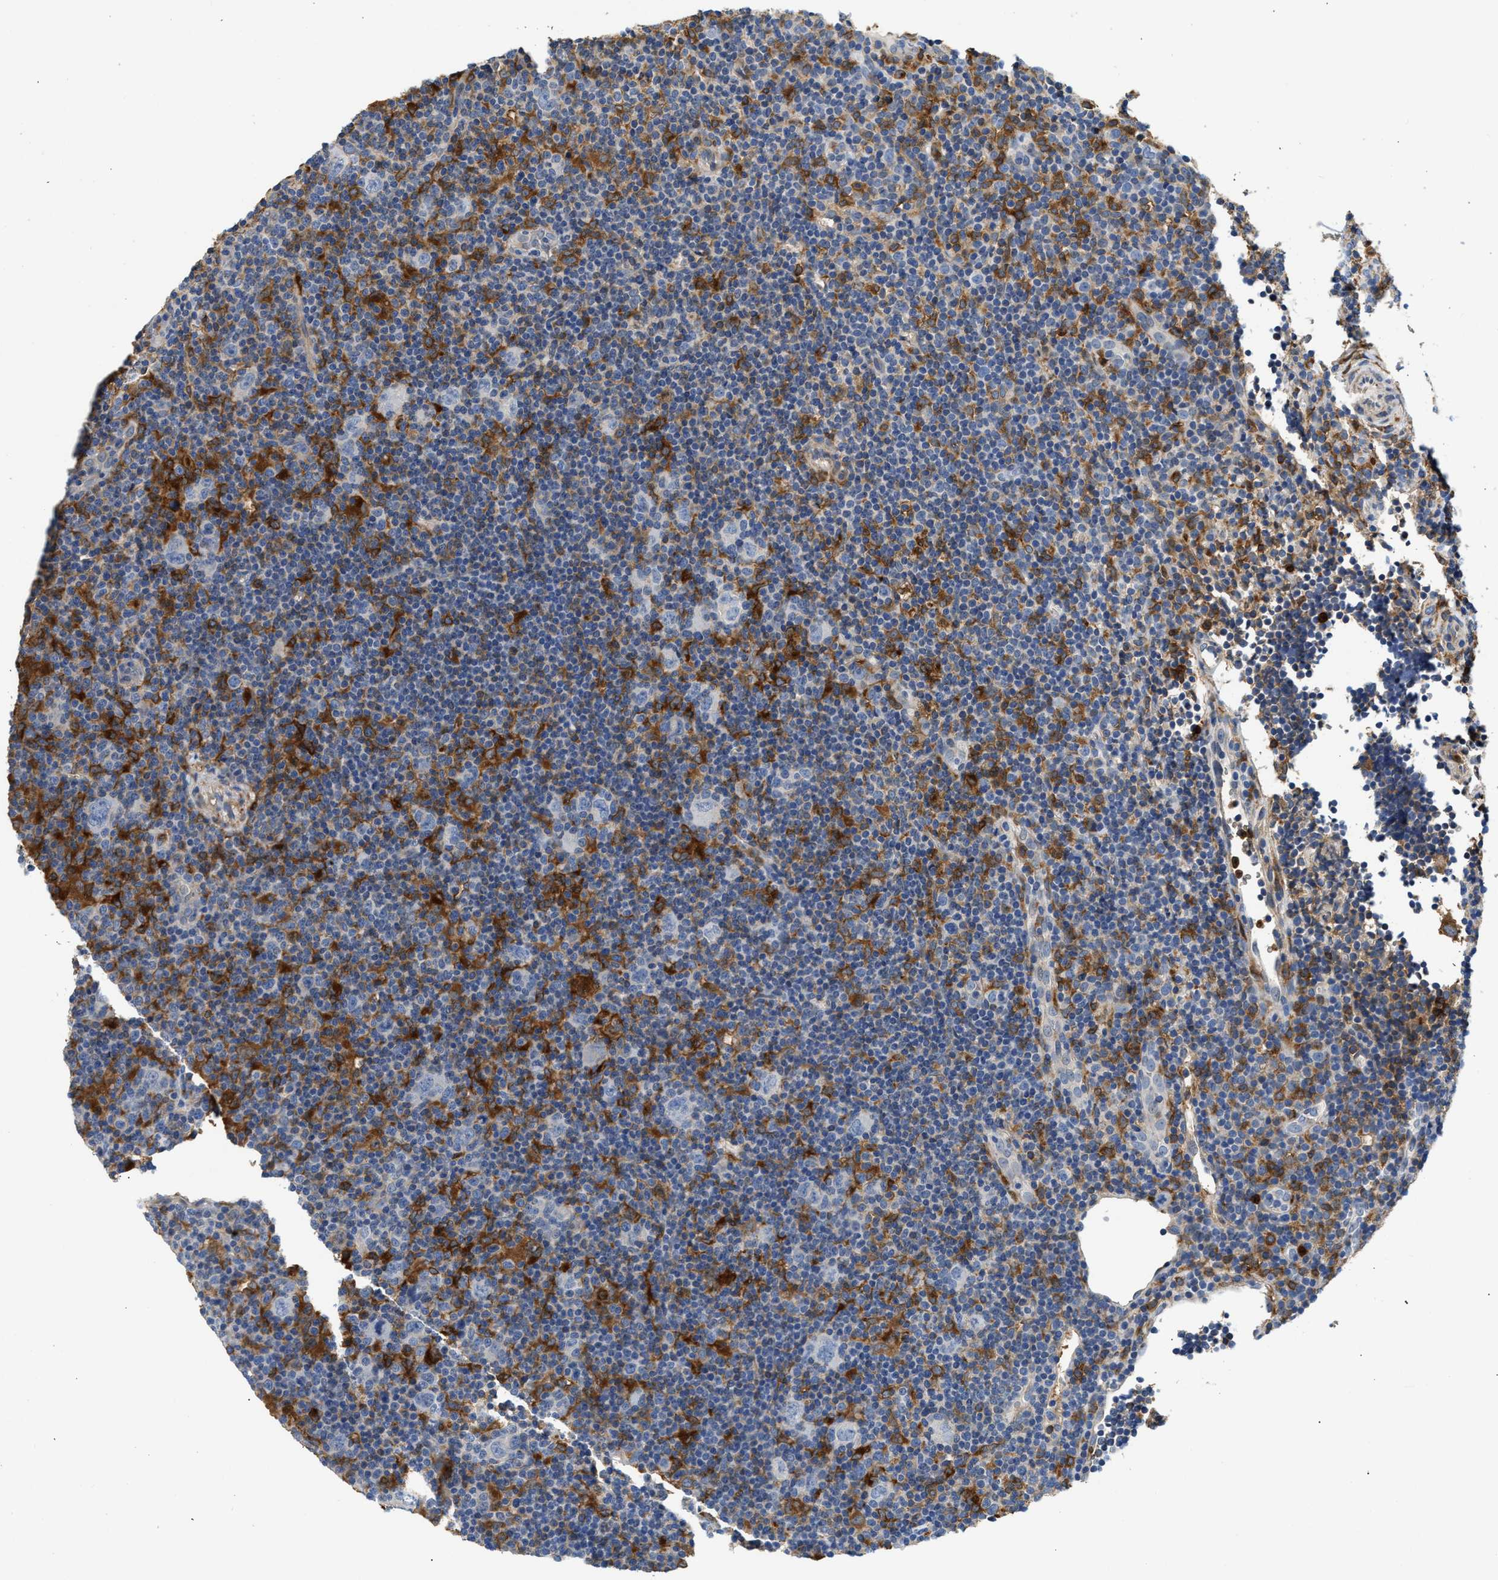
{"staining": {"intensity": "negative", "quantity": "none", "location": "none"}, "tissue": "lymphoma", "cell_type": "Tumor cells", "image_type": "cancer", "snomed": [{"axis": "morphology", "description": "Hodgkin's disease, NOS"}, {"axis": "topography", "description": "Lymph node"}], "caption": "Immunohistochemistry image of neoplastic tissue: lymphoma stained with DAB (3,3'-diaminobenzidine) demonstrates no significant protein positivity in tumor cells.", "gene": "RAB31", "patient": {"sex": "female", "age": 57}}